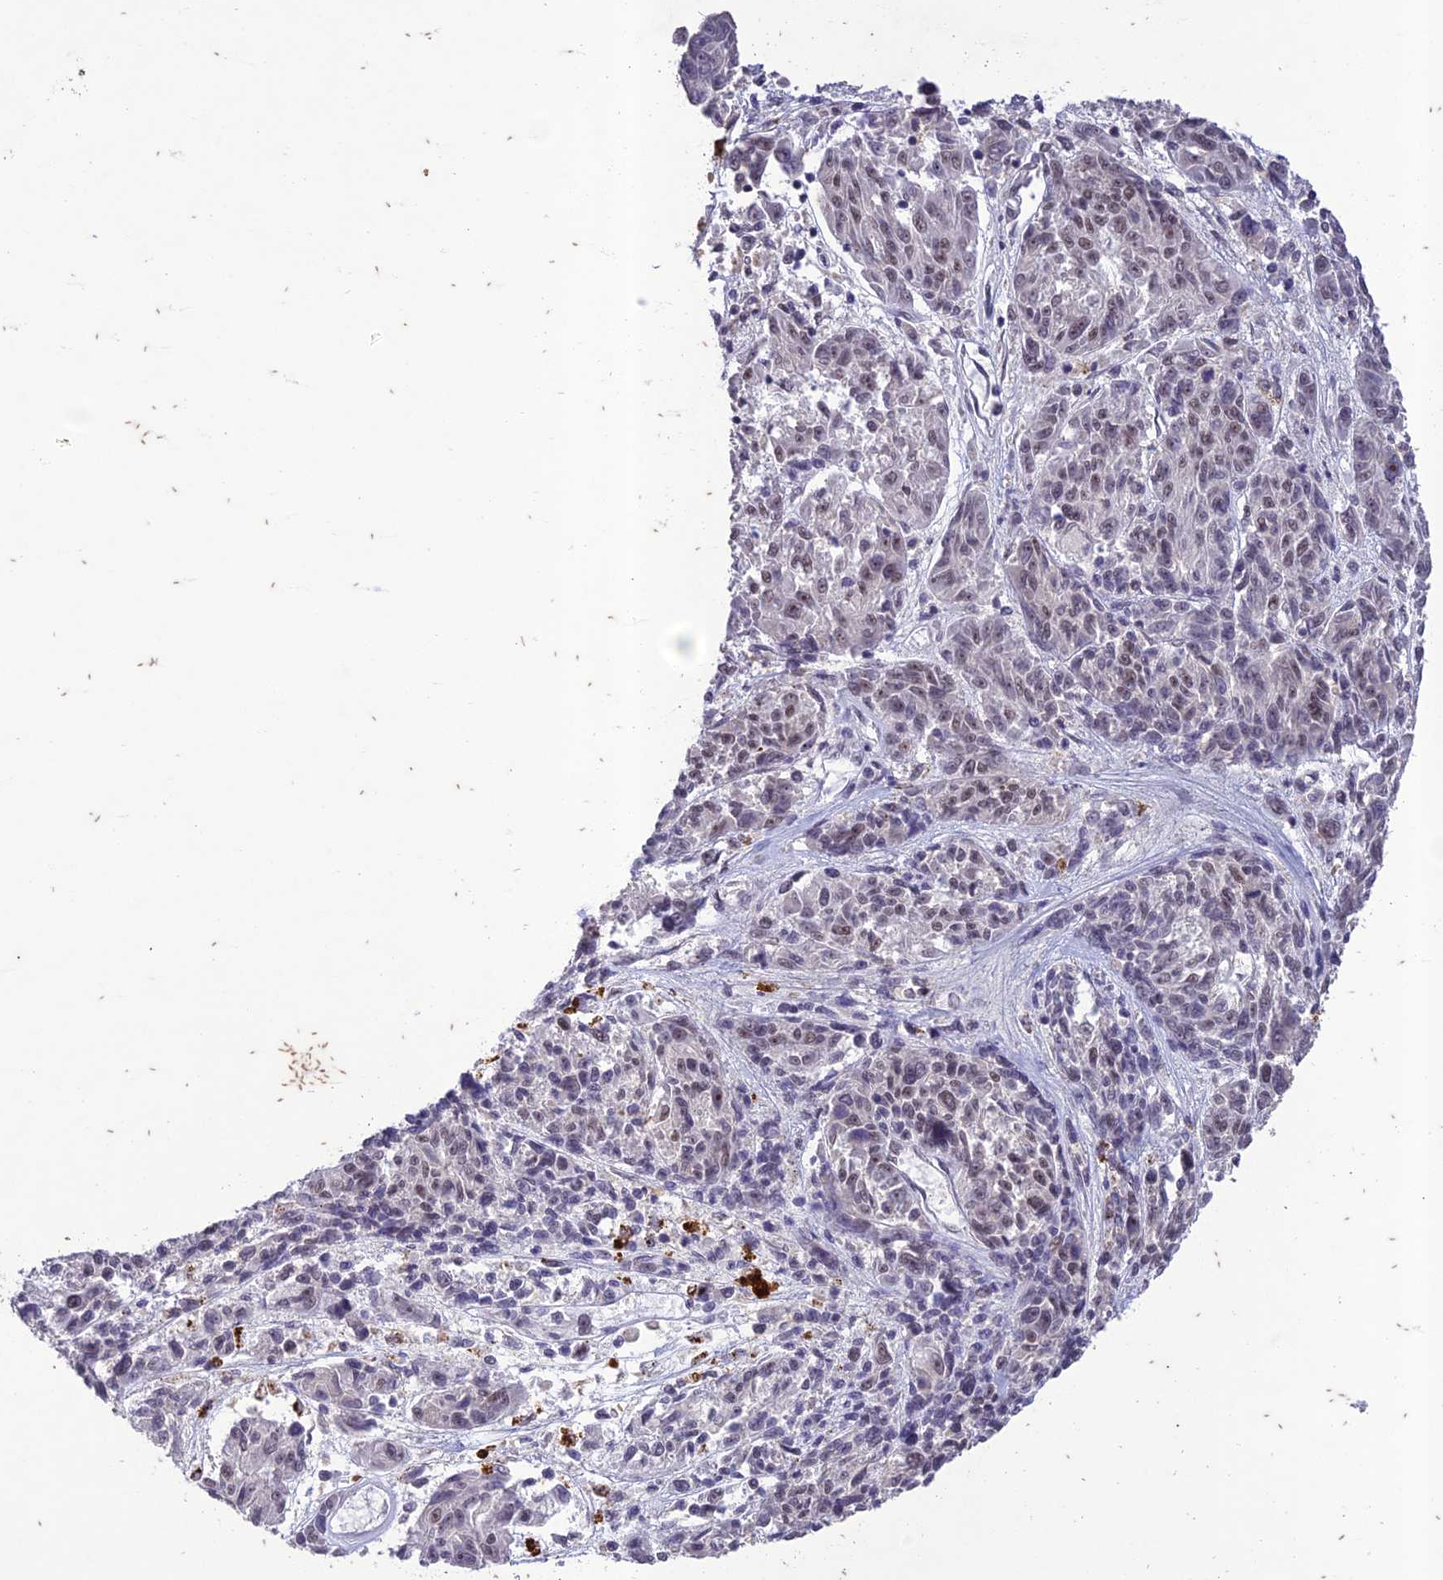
{"staining": {"intensity": "negative", "quantity": "none", "location": "none"}, "tissue": "melanoma", "cell_type": "Tumor cells", "image_type": "cancer", "snomed": [{"axis": "morphology", "description": "Malignant melanoma, NOS"}, {"axis": "topography", "description": "Skin"}], "caption": "Immunohistochemistry (IHC) photomicrograph of neoplastic tissue: melanoma stained with DAB exhibits no significant protein expression in tumor cells.", "gene": "POP4", "patient": {"sex": "male", "age": 53}}